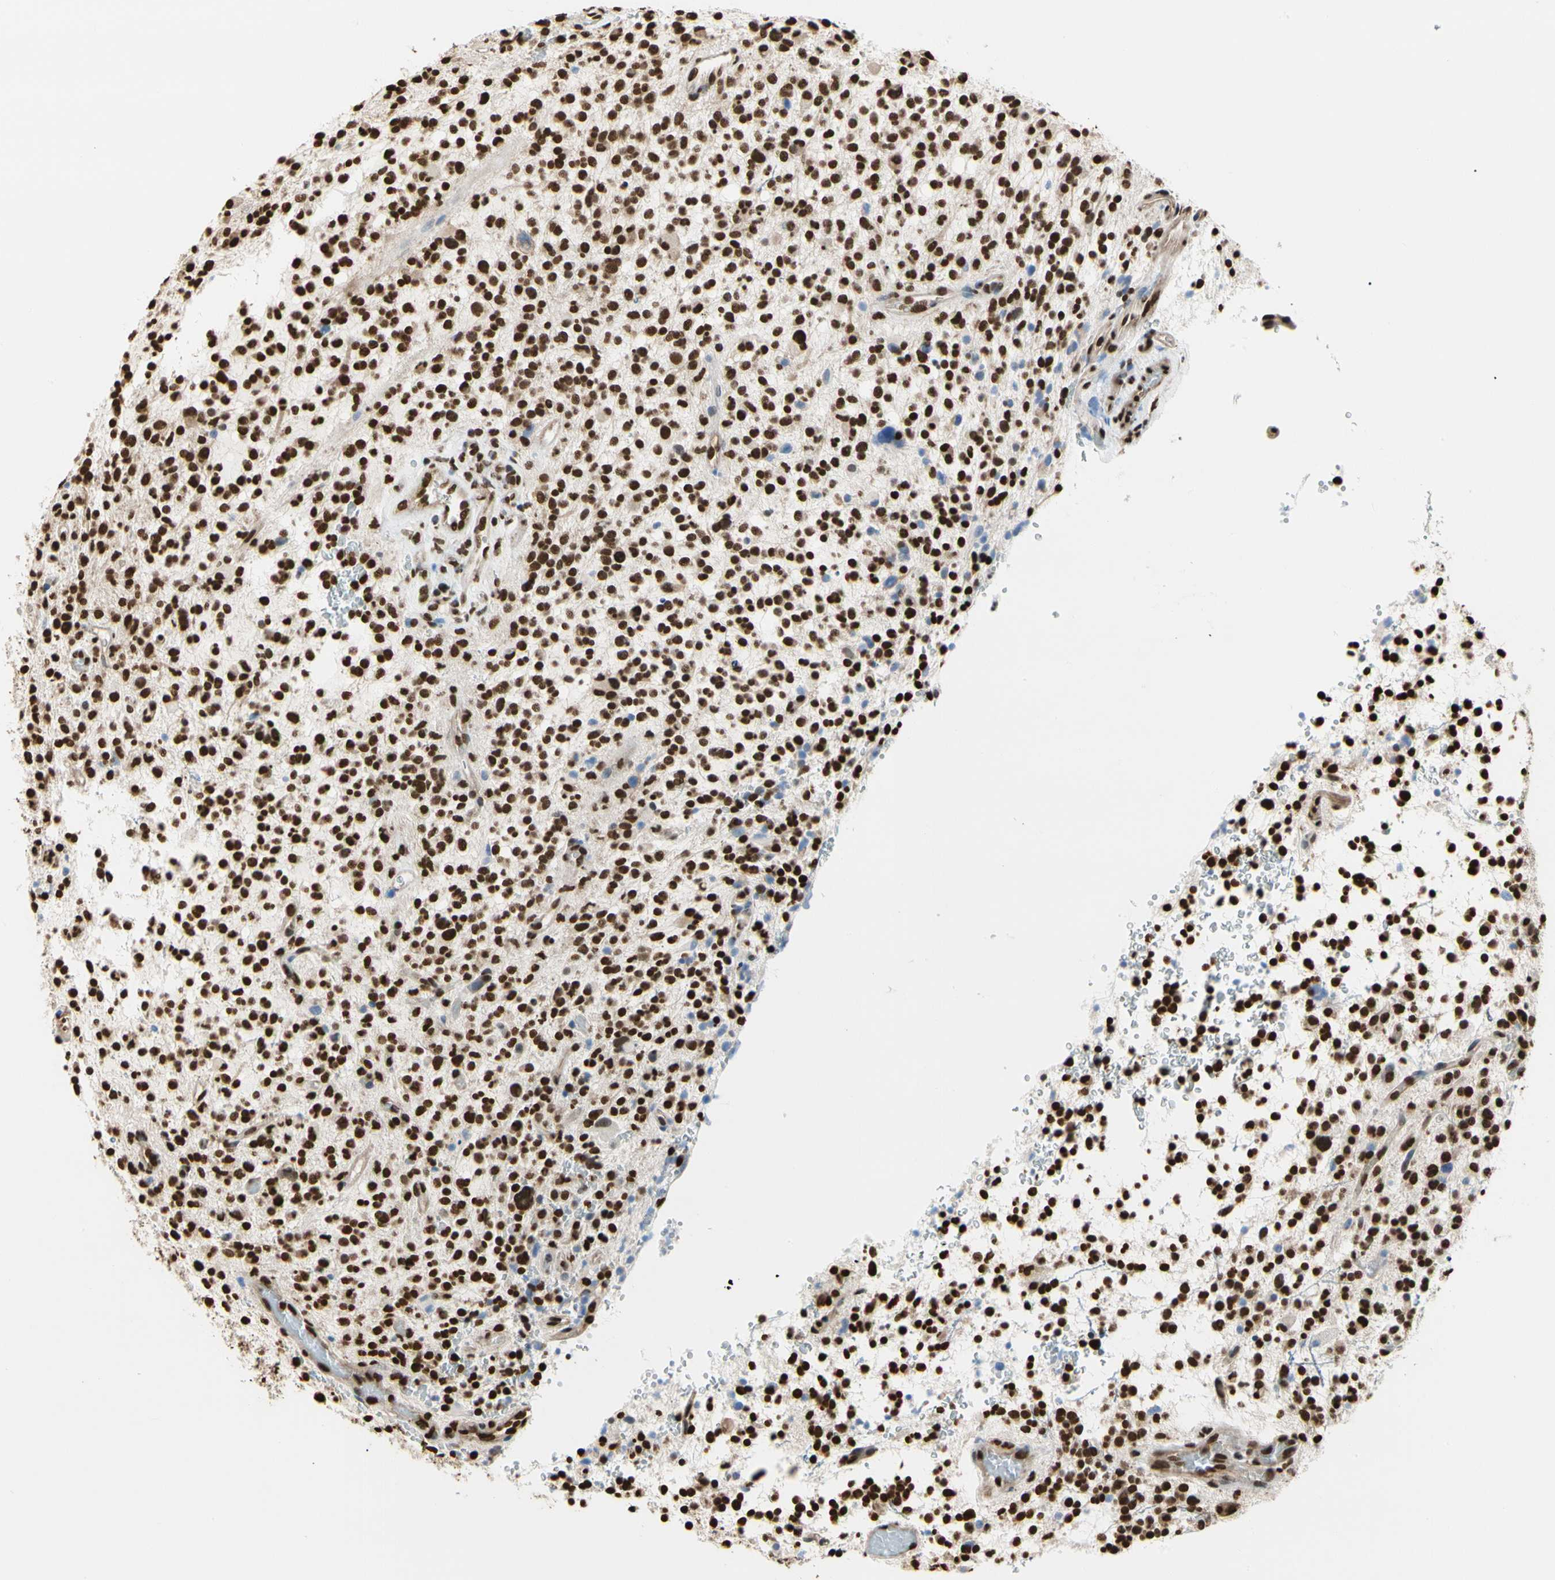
{"staining": {"intensity": "strong", "quantity": ">75%", "location": "nuclear"}, "tissue": "glioma", "cell_type": "Tumor cells", "image_type": "cancer", "snomed": [{"axis": "morphology", "description": "Glioma, malignant, High grade"}, {"axis": "topography", "description": "Brain"}], "caption": "Glioma was stained to show a protein in brown. There is high levels of strong nuclear staining in about >75% of tumor cells.", "gene": "HNRNPK", "patient": {"sex": "male", "age": 48}}